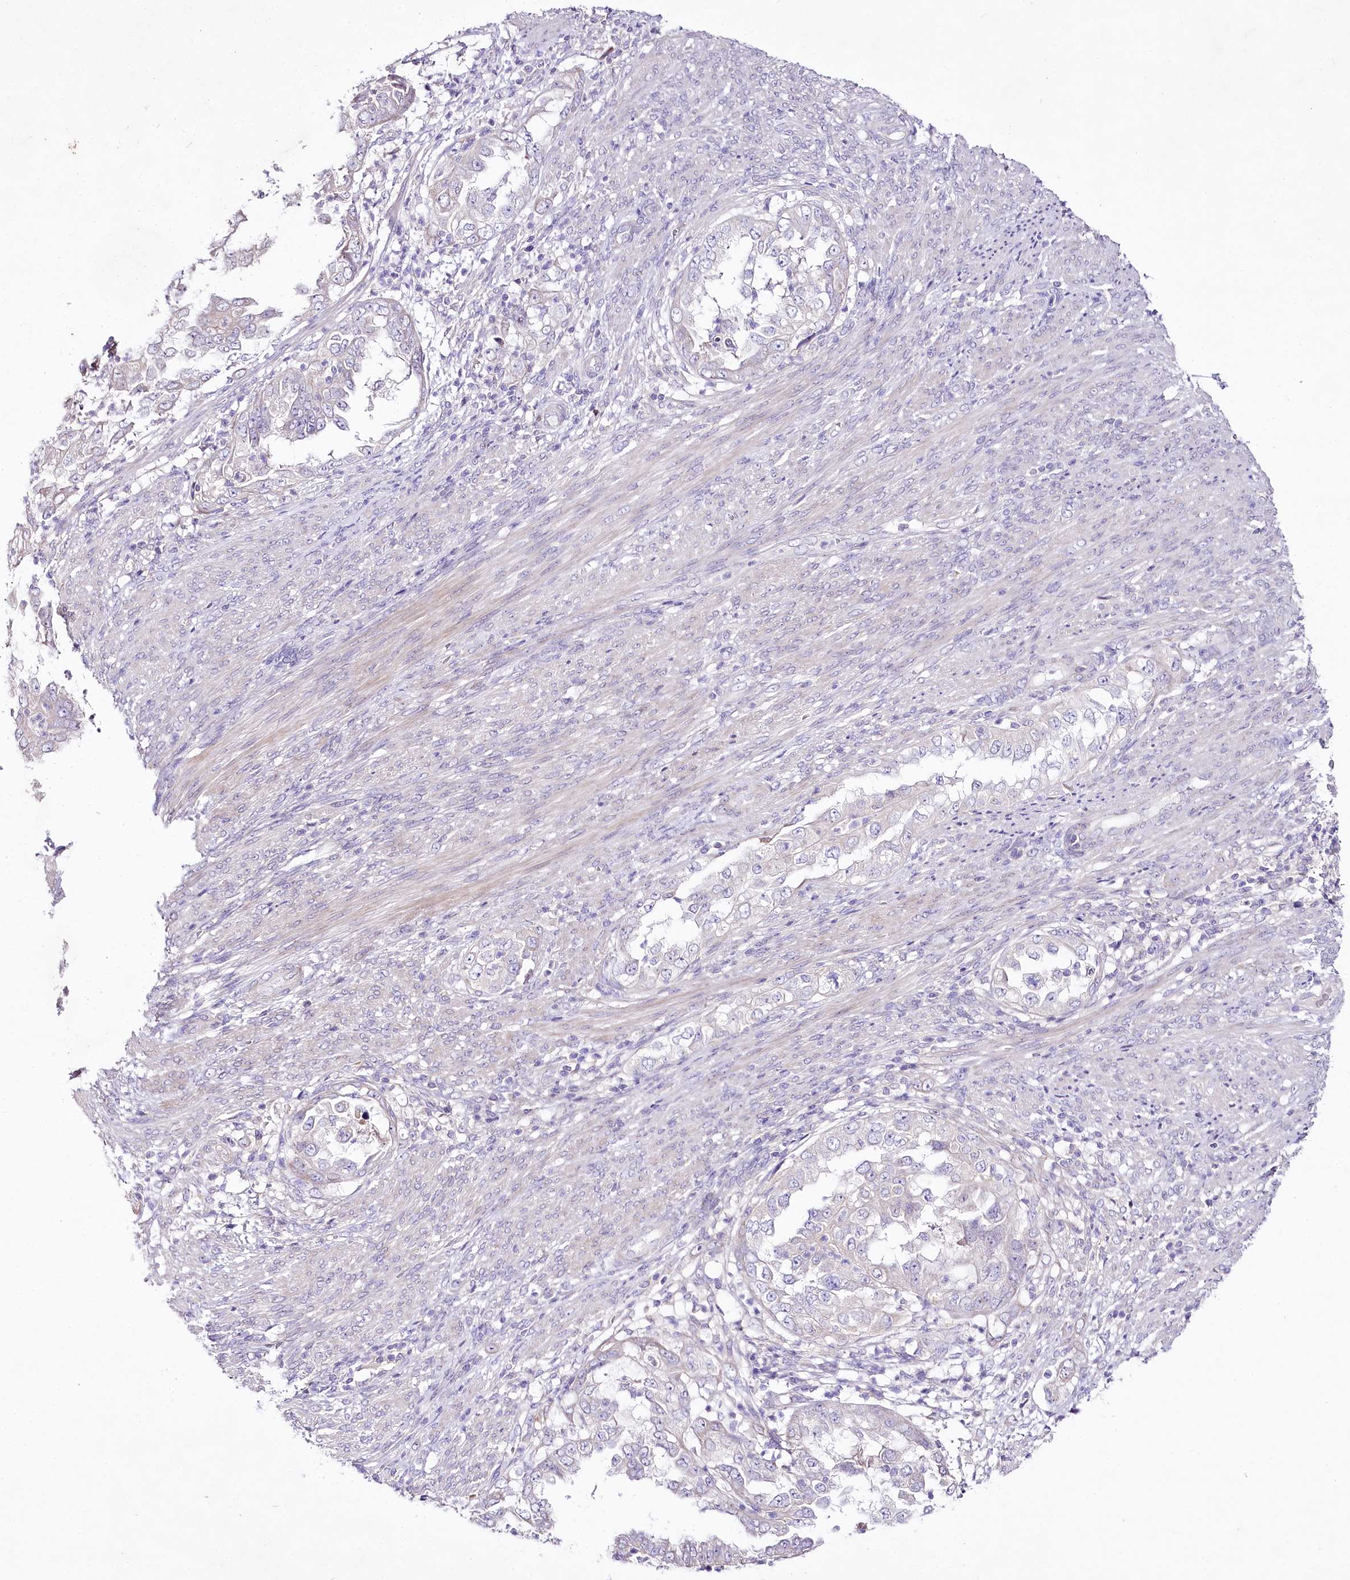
{"staining": {"intensity": "negative", "quantity": "none", "location": "none"}, "tissue": "endometrial cancer", "cell_type": "Tumor cells", "image_type": "cancer", "snomed": [{"axis": "morphology", "description": "Adenocarcinoma, NOS"}, {"axis": "topography", "description": "Endometrium"}], "caption": "This is a image of immunohistochemistry staining of endometrial cancer (adenocarcinoma), which shows no expression in tumor cells.", "gene": "LRRC14B", "patient": {"sex": "female", "age": 85}}